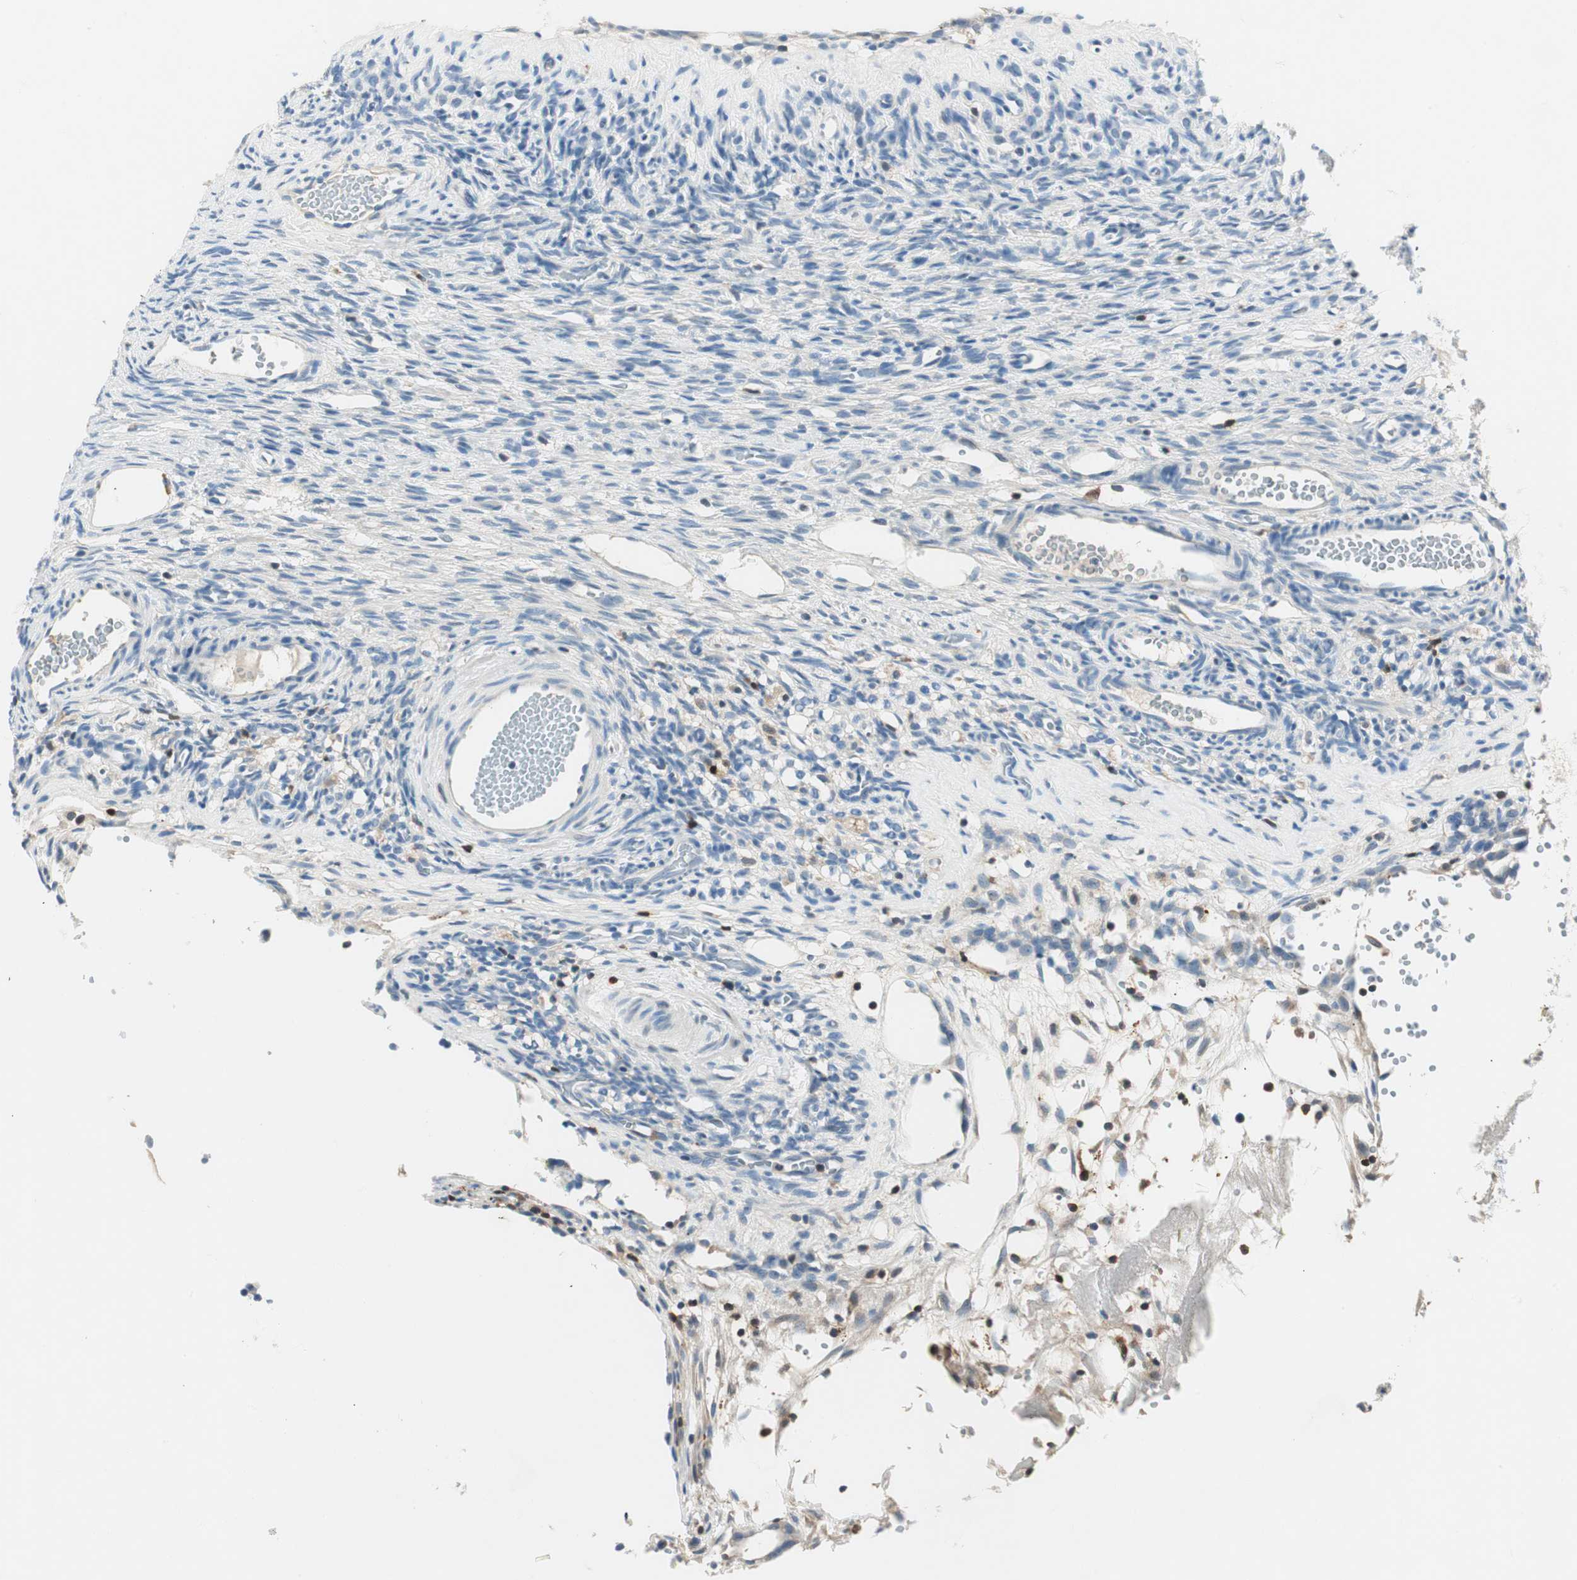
{"staining": {"intensity": "negative", "quantity": "none", "location": "none"}, "tissue": "ovary", "cell_type": "Ovarian stroma cells", "image_type": "normal", "snomed": [{"axis": "morphology", "description": "Normal tissue, NOS"}, {"axis": "topography", "description": "Ovary"}], "caption": "This is an immunohistochemistry image of normal ovary. There is no staining in ovarian stroma cells.", "gene": "COTL1", "patient": {"sex": "female", "age": 35}}